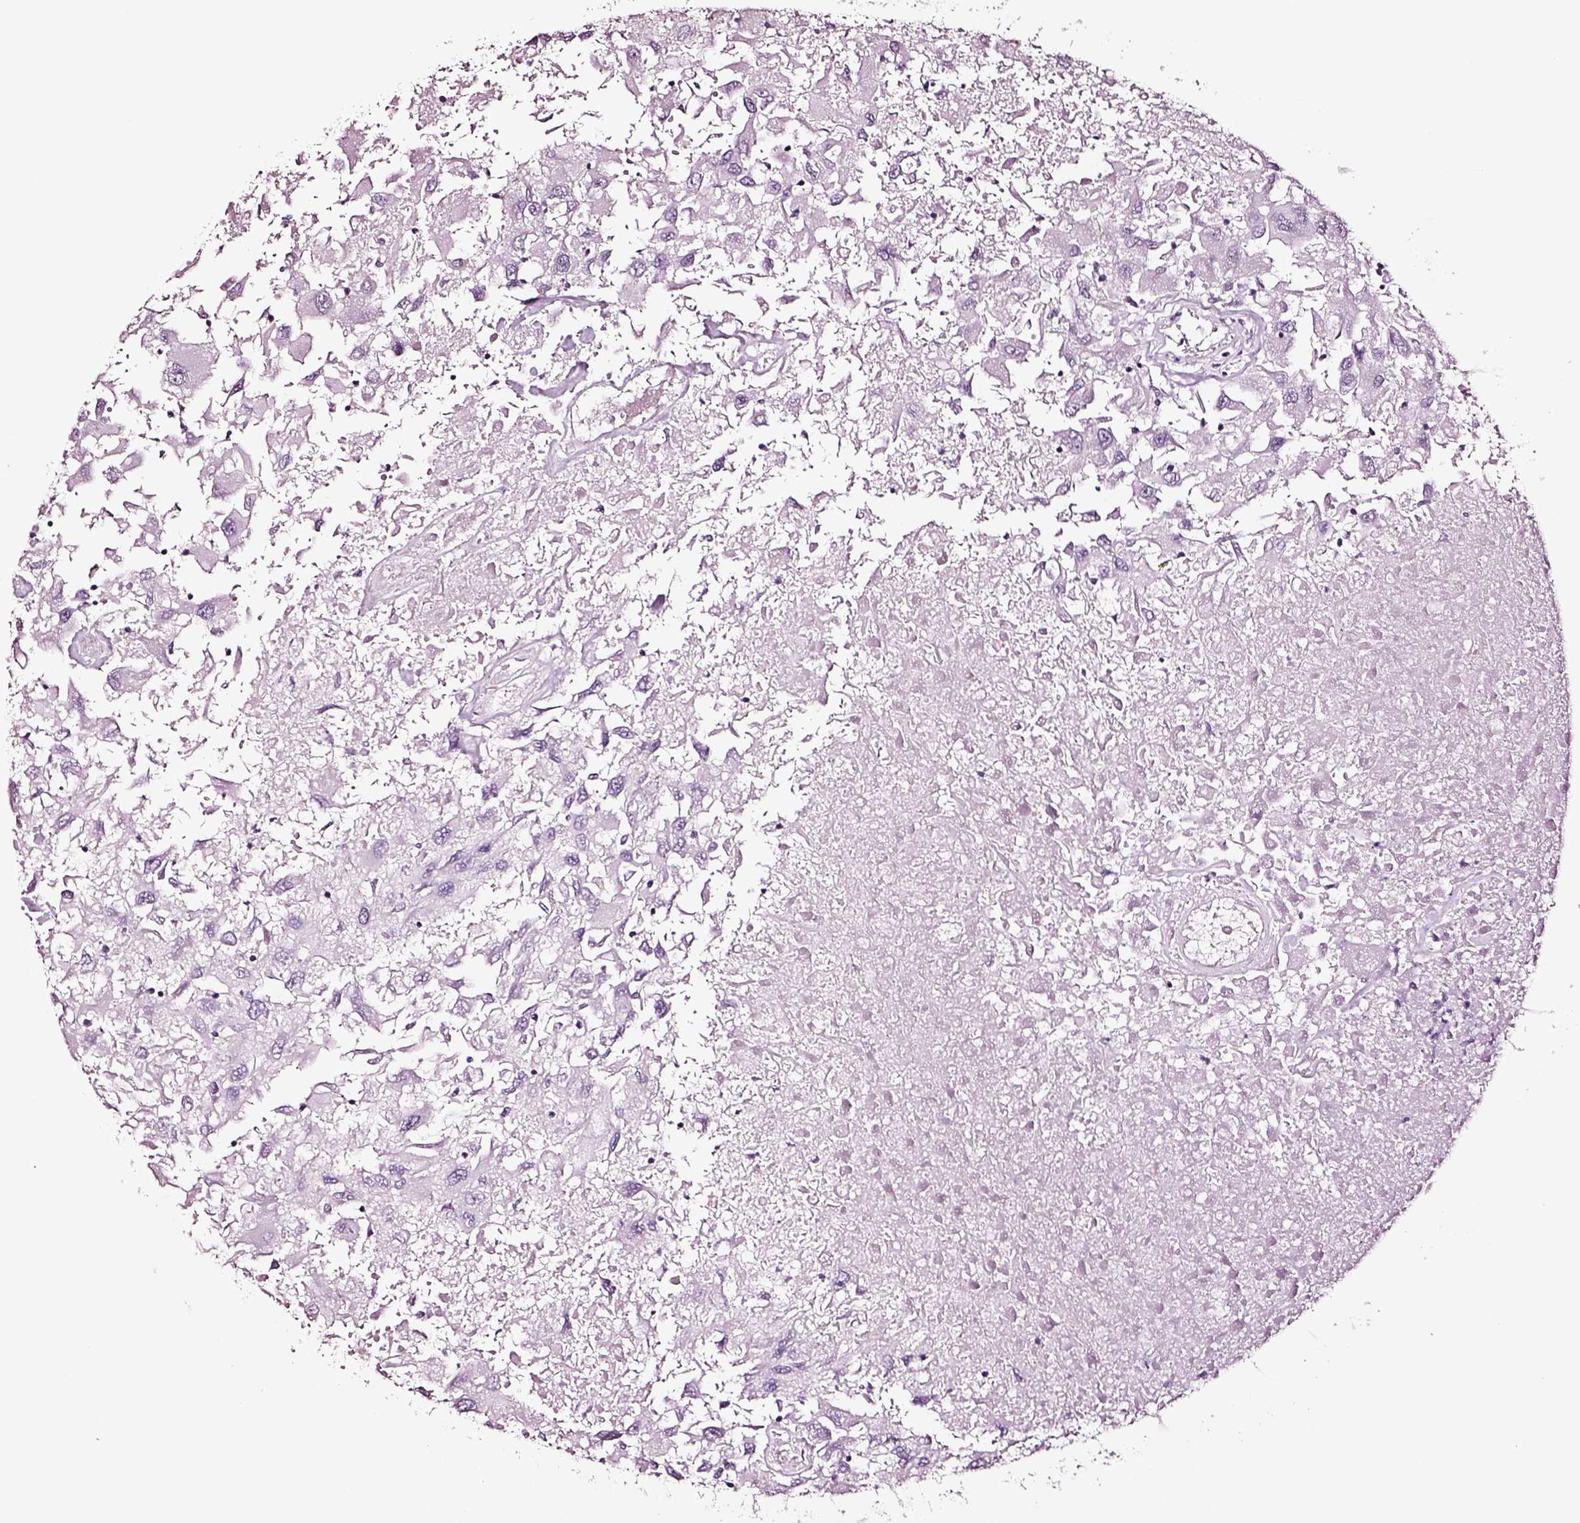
{"staining": {"intensity": "negative", "quantity": "none", "location": "none"}, "tissue": "renal cancer", "cell_type": "Tumor cells", "image_type": "cancer", "snomed": [{"axis": "morphology", "description": "Adenocarcinoma, NOS"}, {"axis": "topography", "description": "Kidney"}], "caption": "Immunohistochemistry (IHC) histopathology image of human renal cancer (adenocarcinoma) stained for a protein (brown), which shows no positivity in tumor cells.", "gene": "SOX10", "patient": {"sex": "female", "age": 76}}